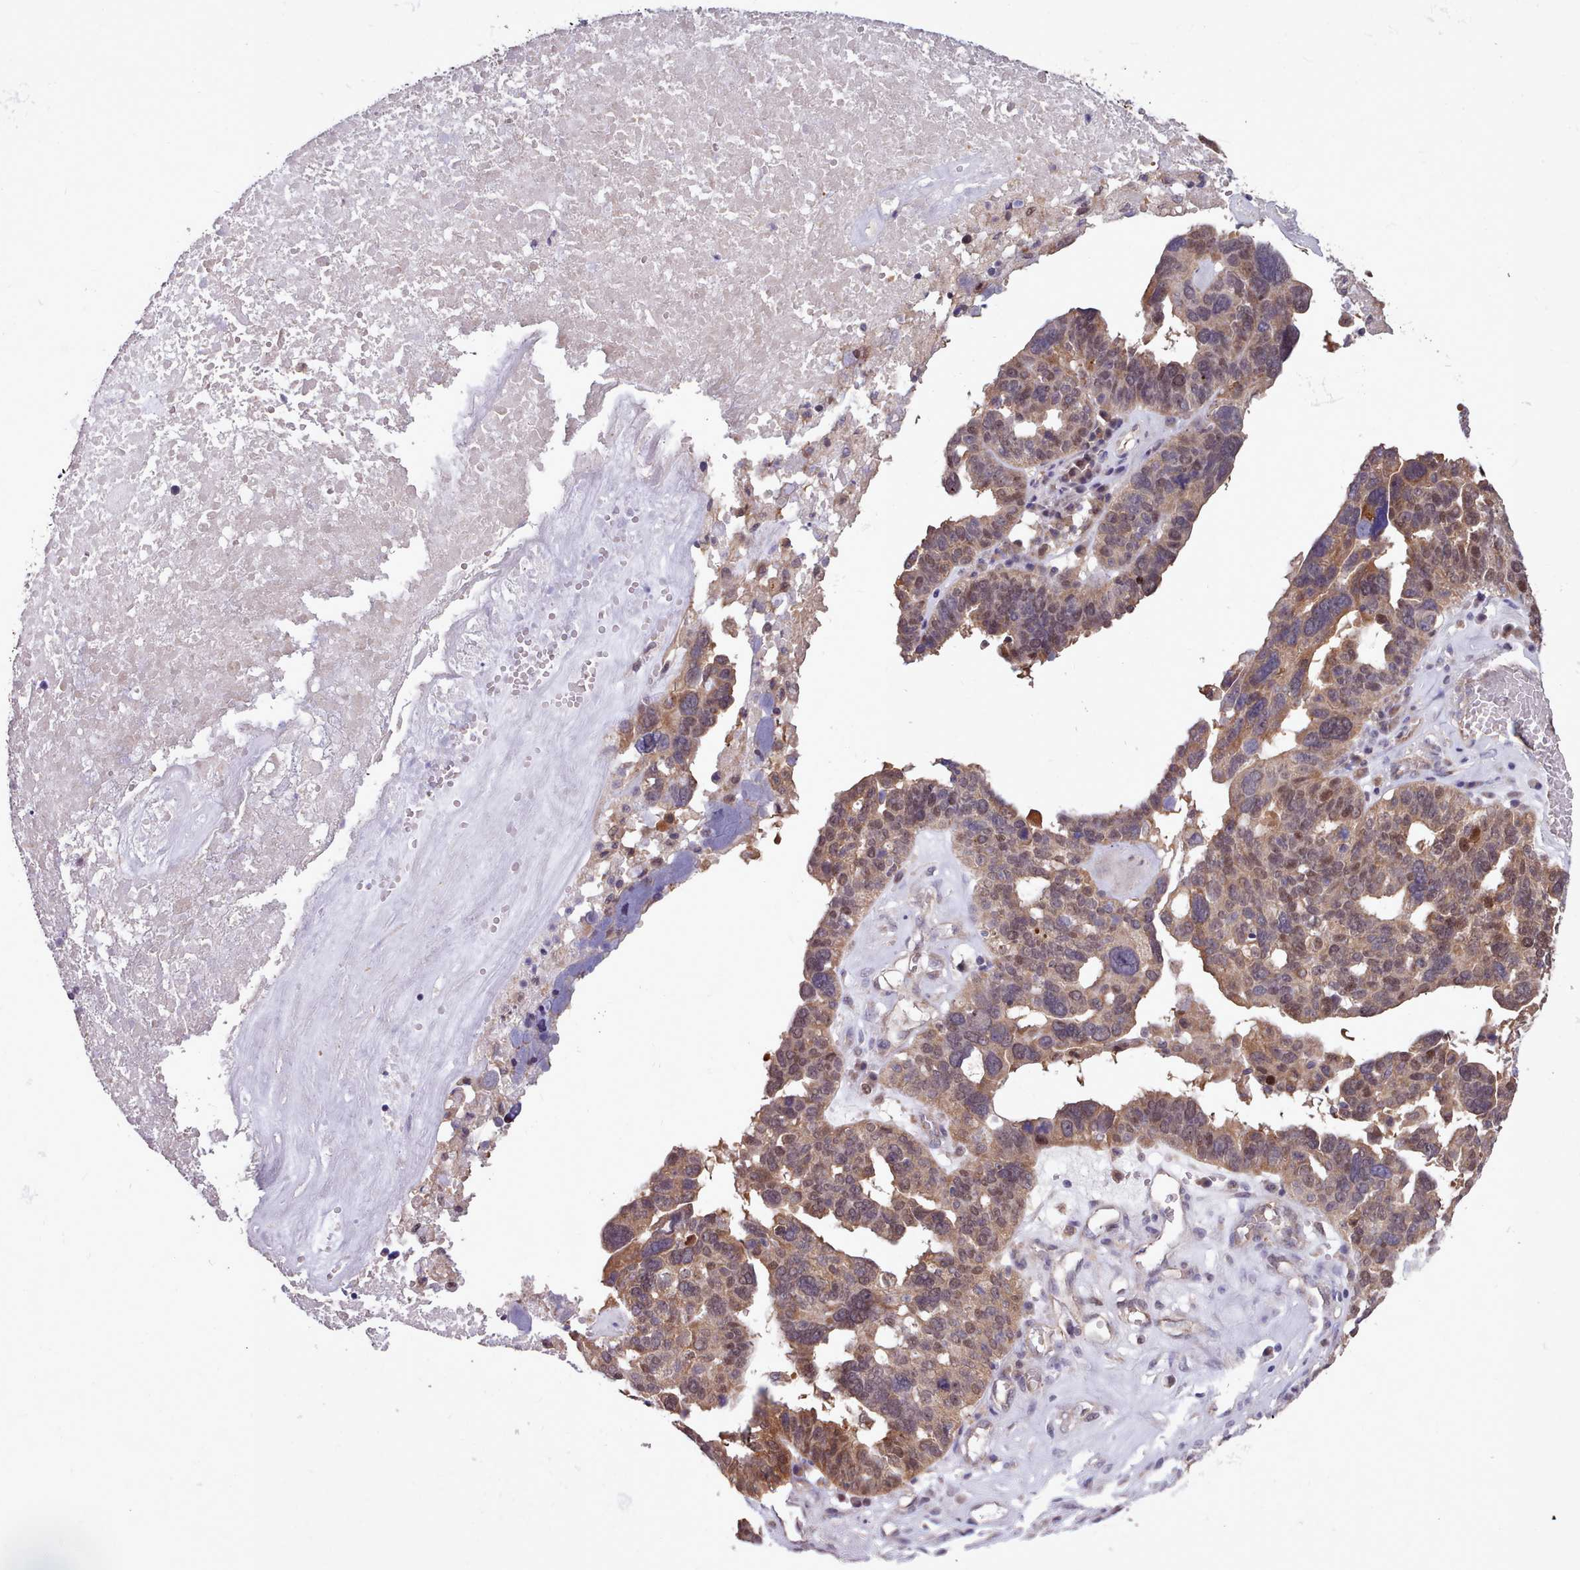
{"staining": {"intensity": "weak", "quantity": "25%-75%", "location": "cytoplasmic/membranous,nuclear"}, "tissue": "ovarian cancer", "cell_type": "Tumor cells", "image_type": "cancer", "snomed": [{"axis": "morphology", "description": "Cystadenocarcinoma, serous, NOS"}, {"axis": "topography", "description": "Ovary"}], "caption": "Ovarian serous cystadenocarcinoma stained for a protein (brown) exhibits weak cytoplasmic/membranous and nuclear positive staining in about 25%-75% of tumor cells.", "gene": "AHCY", "patient": {"sex": "female", "age": 59}}